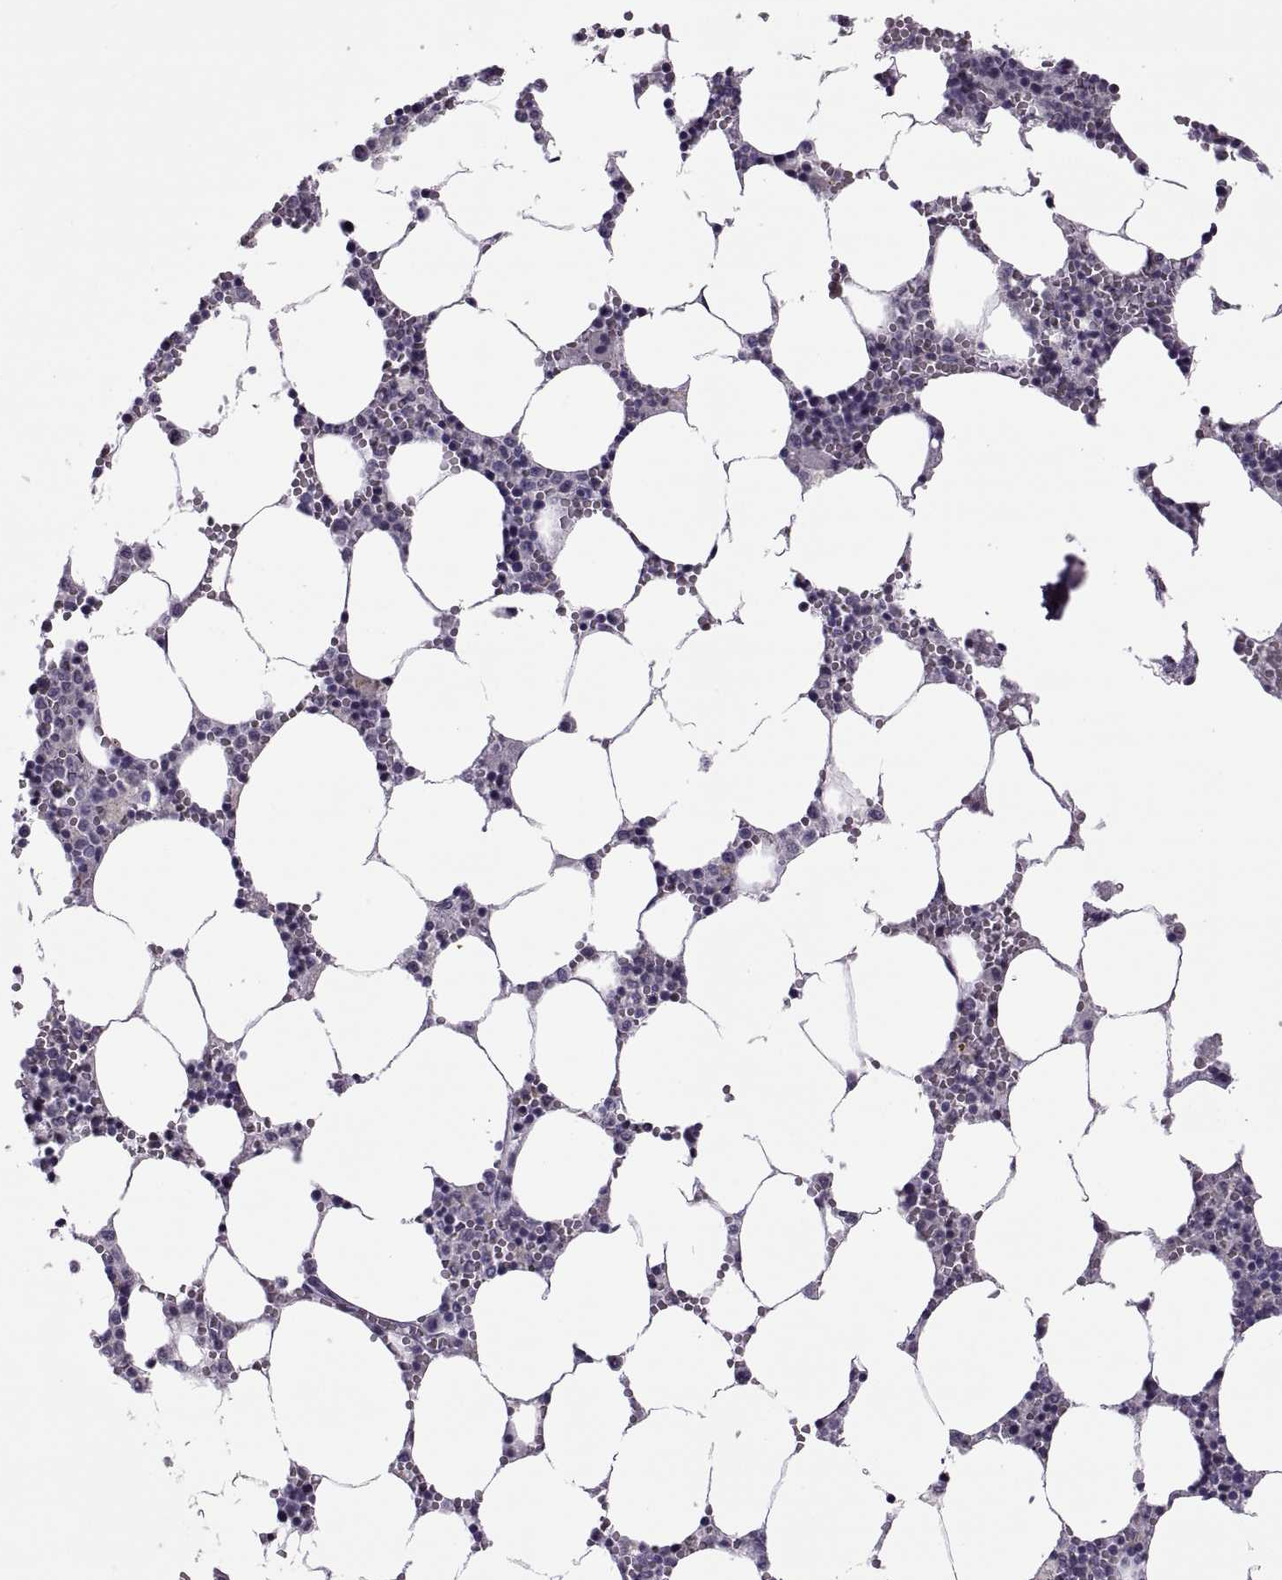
{"staining": {"intensity": "negative", "quantity": "none", "location": "none"}, "tissue": "bone marrow", "cell_type": "Hematopoietic cells", "image_type": "normal", "snomed": [{"axis": "morphology", "description": "Normal tissue, NOS"}, {"axis": "topography", "description": "Bone marrow"}], "caption": "Hematopoietic cells are negative for brown protein staining in unremarkable bone marrow. (DAB (3,3'-diaminobenzidine) immunohistochemistry (IHC) visualized using brightfield microscopy, high magnification).", "gene": "RSPH6A", "patient": {"sex": "female", "age": 64}}